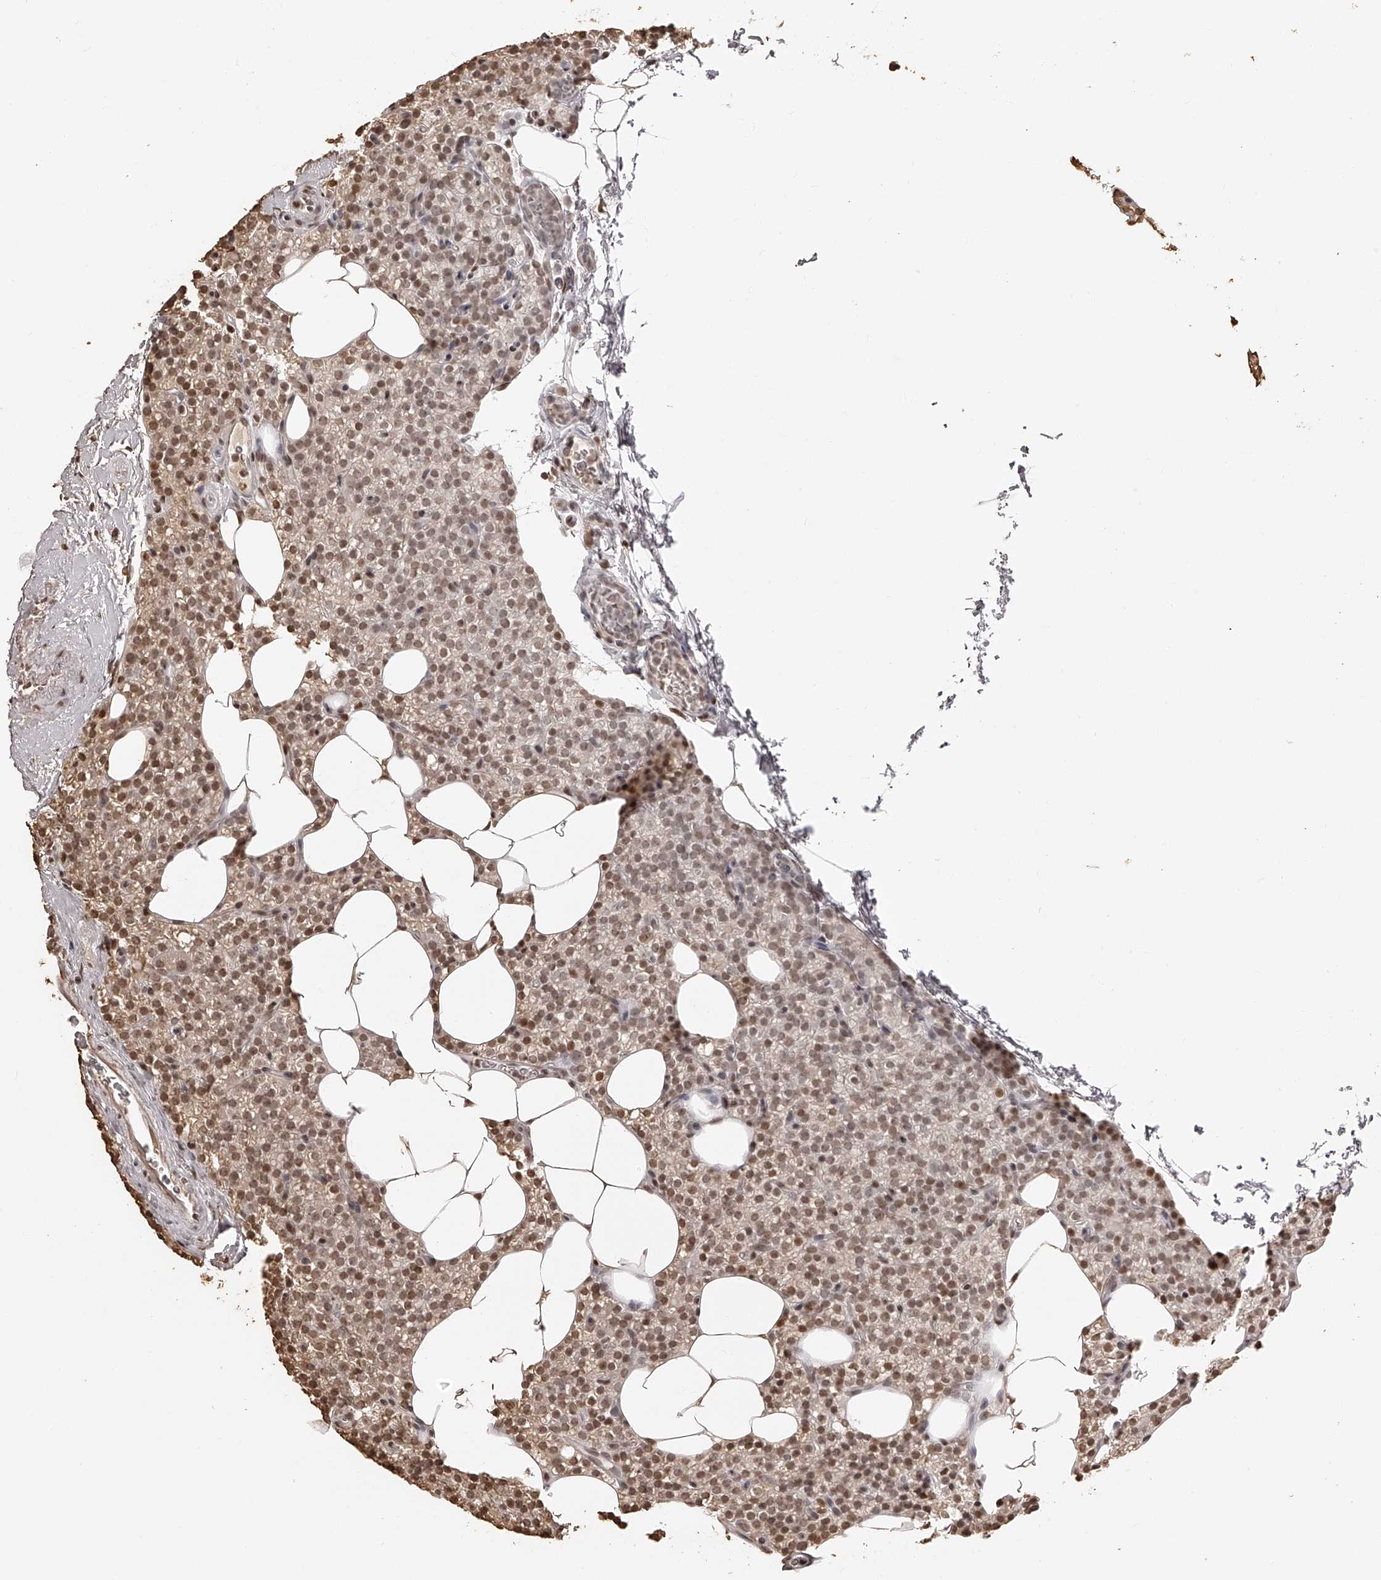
{"staining": {"intensity": "moderate", "quantity": ">75%", "location": "nuclear"}, "tissue": "parathyroid gland", "cell_type": "Glandular cells", "image_type": "normal", "snomed": [{"axis": "morphology", "description": "Normal tissue, NOS"}, {"axis": "topography", "description": "Parathyroid gland"}], "caption": "Brown immunohistochemical staining in unremarkable parathyroid gland displays moderate nuclear expression in about >75% of glandular cells.", "gene": "ZNF503", "patient": {"sex": "female", "age": 56}}